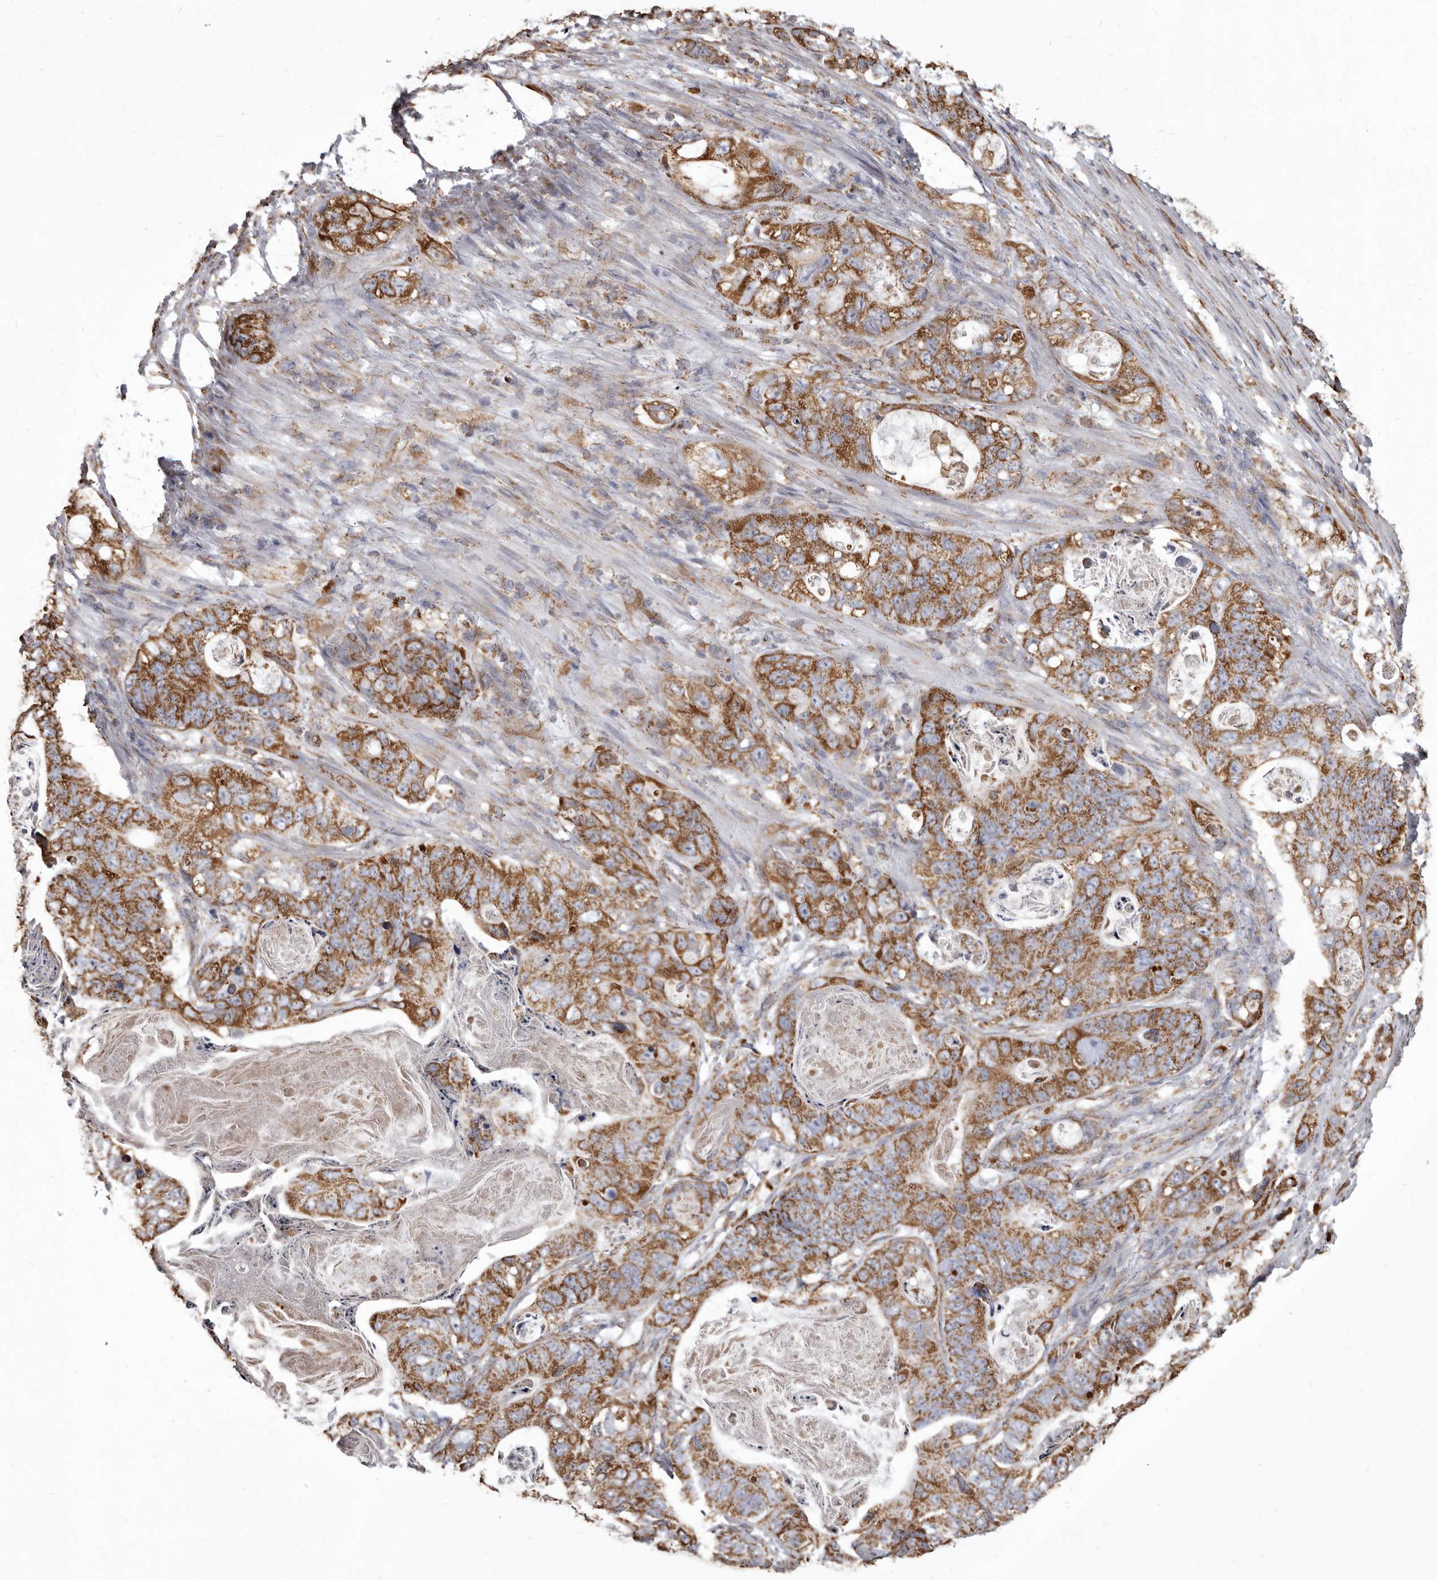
{"staining": {"intensity": "strong", "quantity": ">75%", "location": "cytoplasmic/membranous"}, "tissue": "stomach cancer", "cell_type": "Tumor cells", "image_type": "cancer", "snomed": [{"axis": "morphology", "description": "Normal tissue, NOS"}, {"axis": "morphology", "description": "Adenocarcinoma, NOS"}, {"axis": "topography", "description": "Stomach"}], "caption": "Immunohistochemistry micrograph of human stomach adenocarcinoma stained for a protein (brown), which displays high levels of strong cytoplasmic/membranous positivity in approximately >75% of tumor cells.", "gene": "CDK5RAP3", "patient": {"sex": "female", "age": 89}}